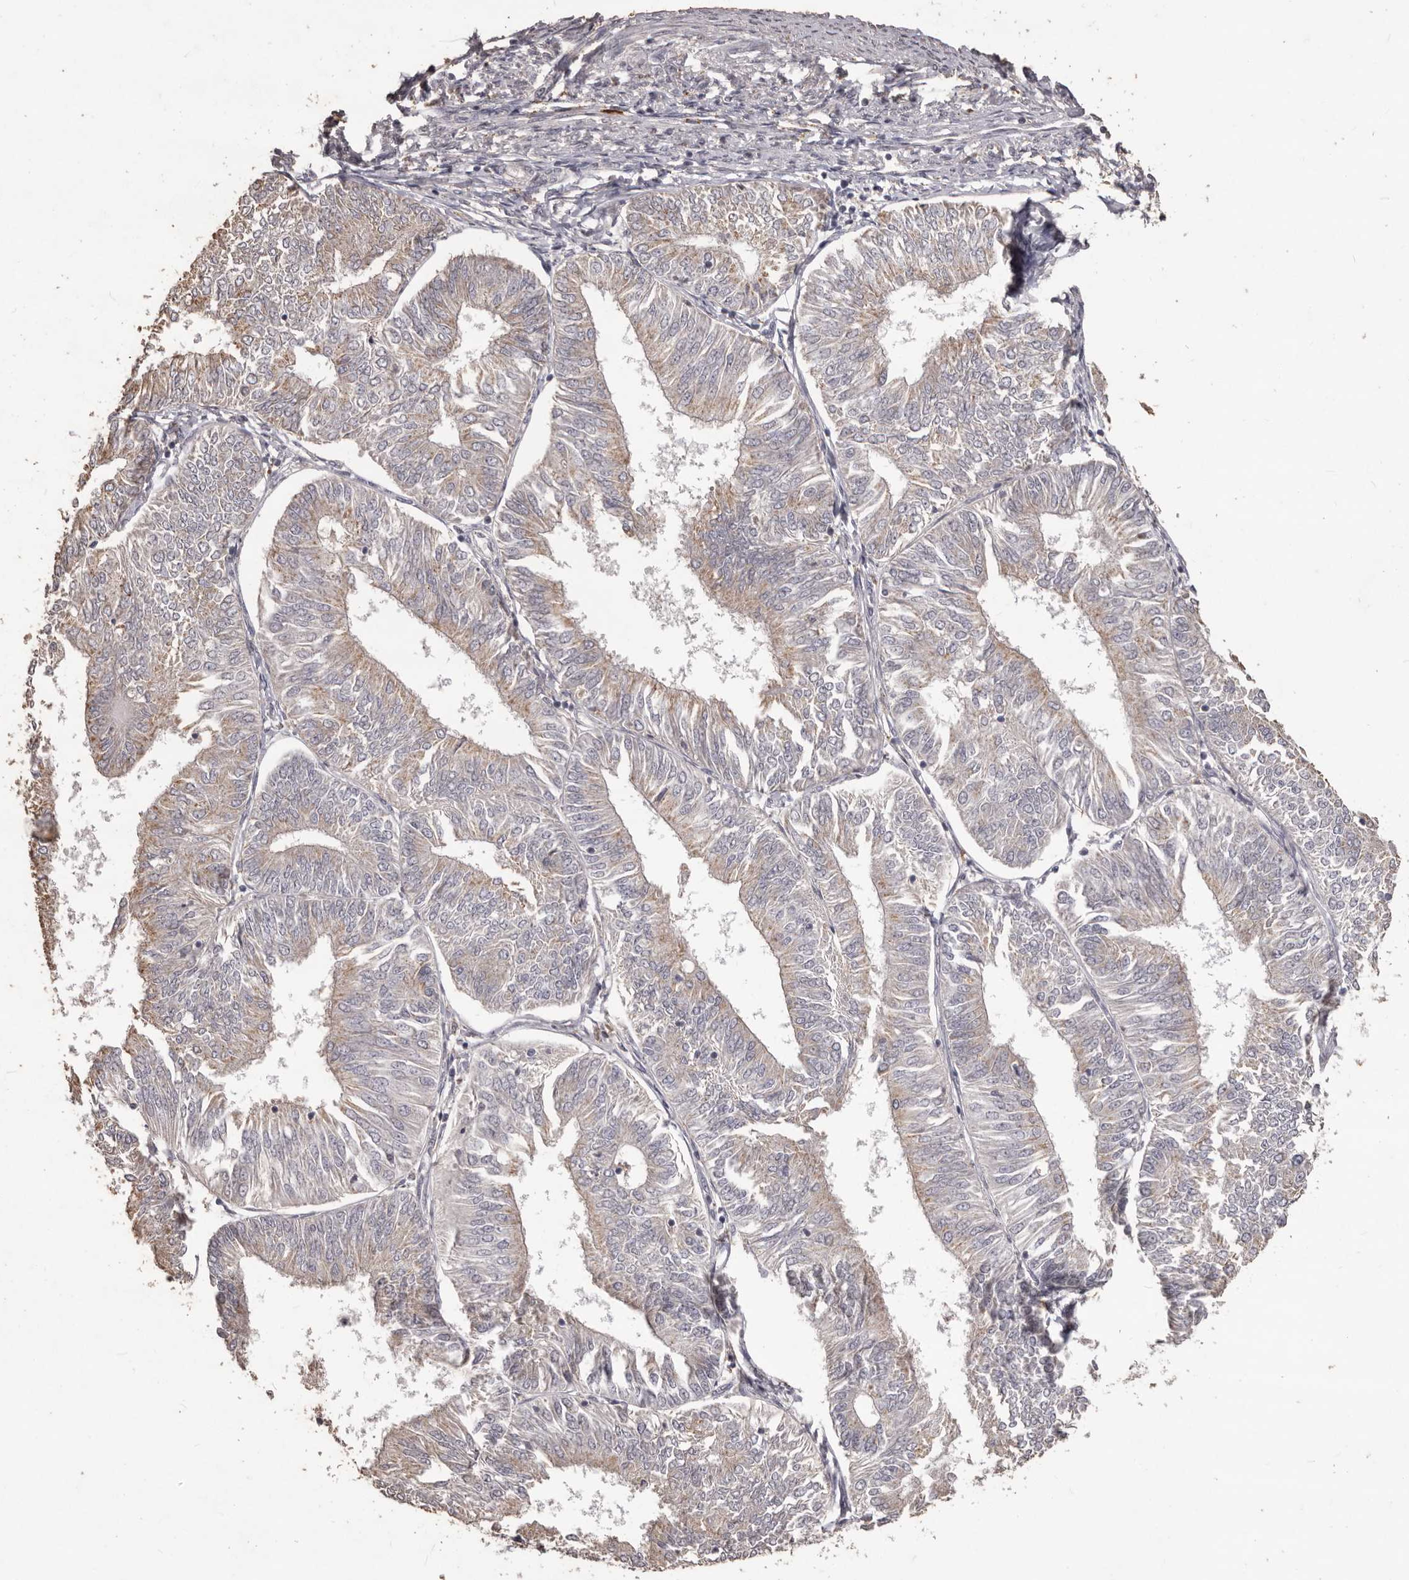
{"staining": {"intensity": "weak", "quantity": "25%-75%", "location": "cytoplasmic/membranous"}, "tissue": "endometrial cancer", "cell_type": "Tumor cells", "image_type": "cancer", "snomed": [{"axis": "morphology", "description": "Adenocarcinoma, NOS"}, {"axis": "topography", "description": "Endometrium"}], "caption": "Immunohistochemistry histopathology image of neoplastic tissue: endometrial adenocarcinoma stained using immunohistochemistry (IHC) demonstrates low levels of weak protein expression localized specifically in the cytoplasmic/membranous of tumor cells, appearing as a cytoplasmic/membranous brown color.", "gene": "PRSS27", "patient": {"sex": "female", "age": 58}}